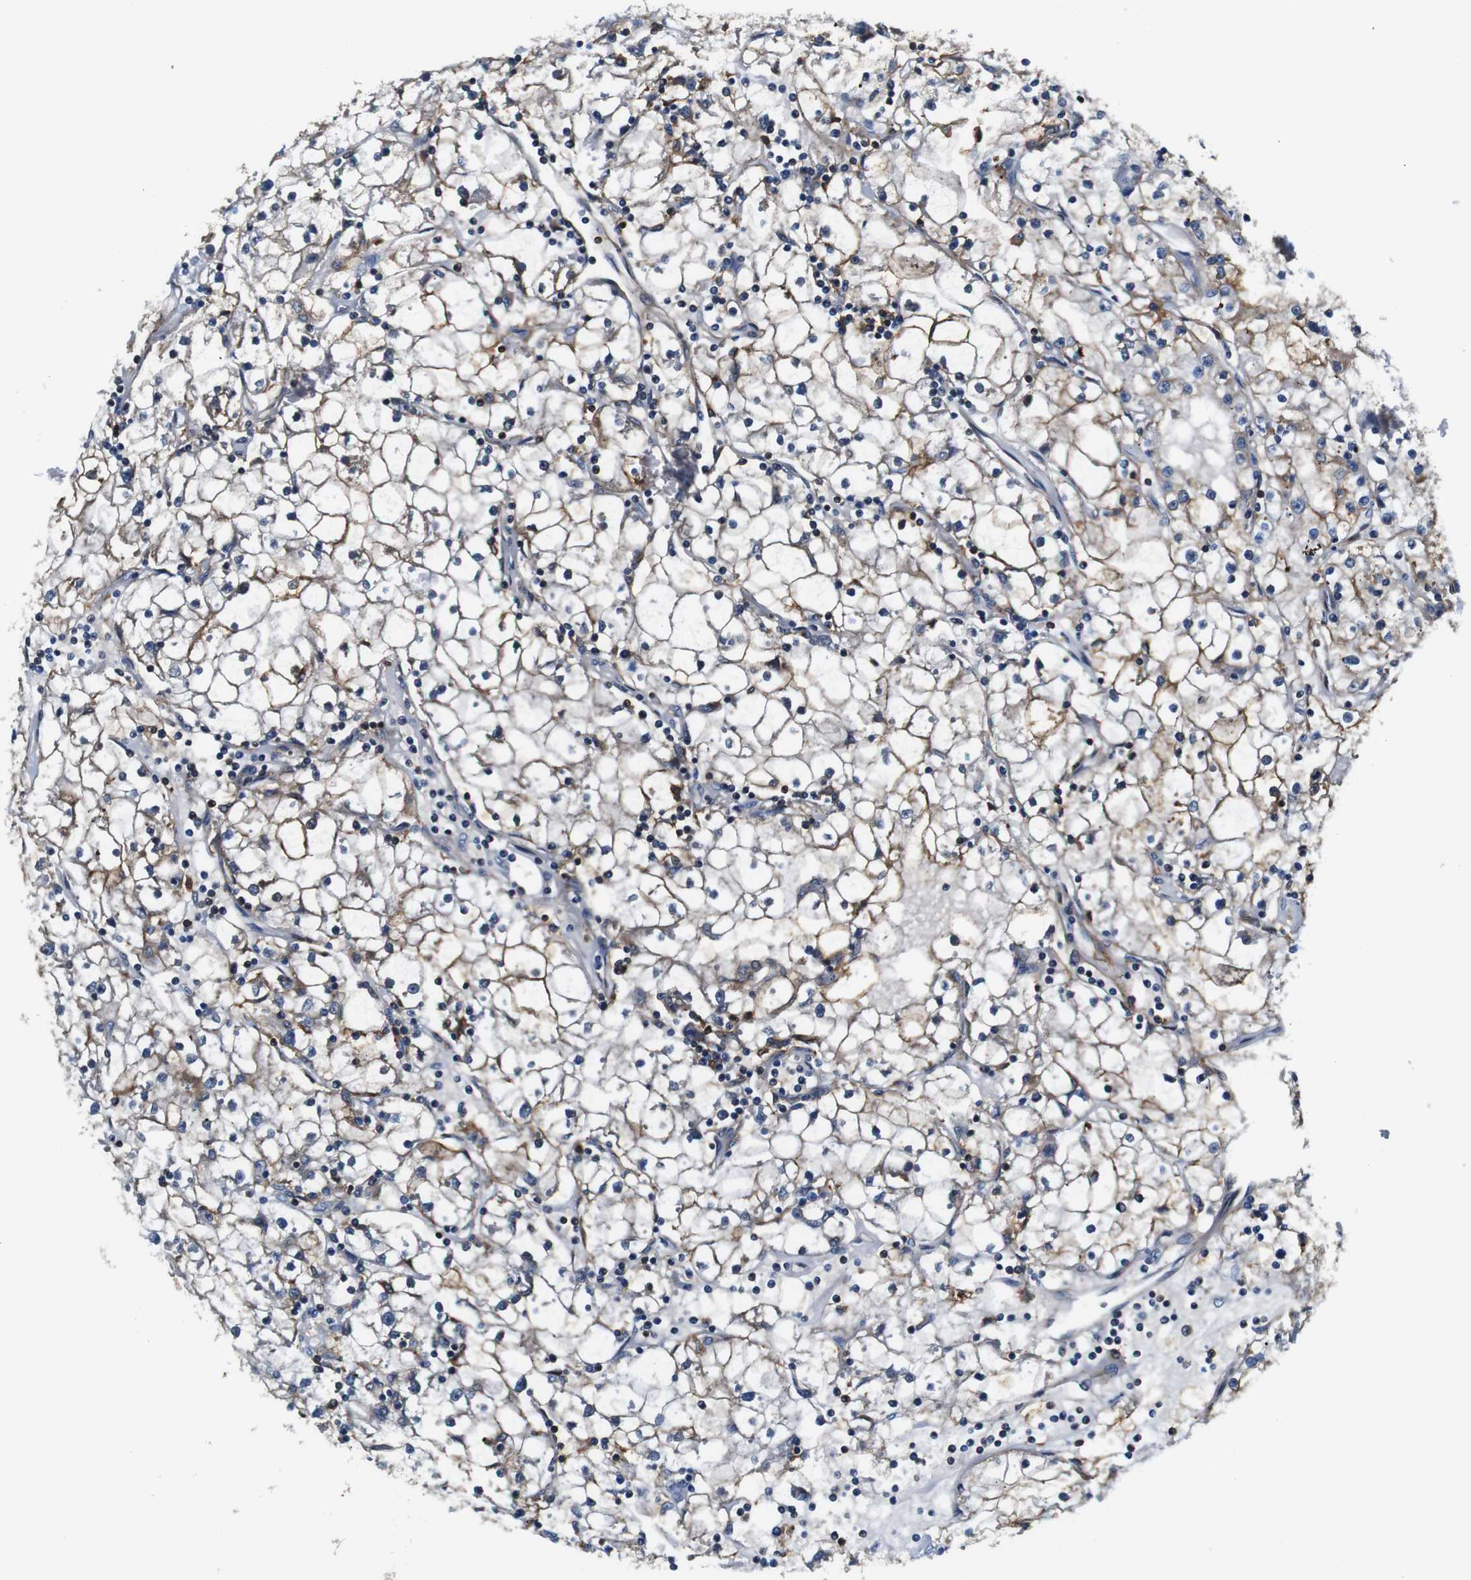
{"staining": {"intensity": "weak", "quantity": "<25%", "location": "cytoplasmic/membranous"}, "tissue": "renal cancer", "cell_type": "Tumor cells", "image_type": "cancer", "snomed": [{"axis": "morphology", "description": "Adenocarcinoma, NOS"}, {"axis": "topography", "description": "Kidney"}], "caption": "Immunohistochemistry of renal cancer shows no staining in tumor cells.", "gene": "ANXA1", "patient": {"sex": "male", "age": 56}}